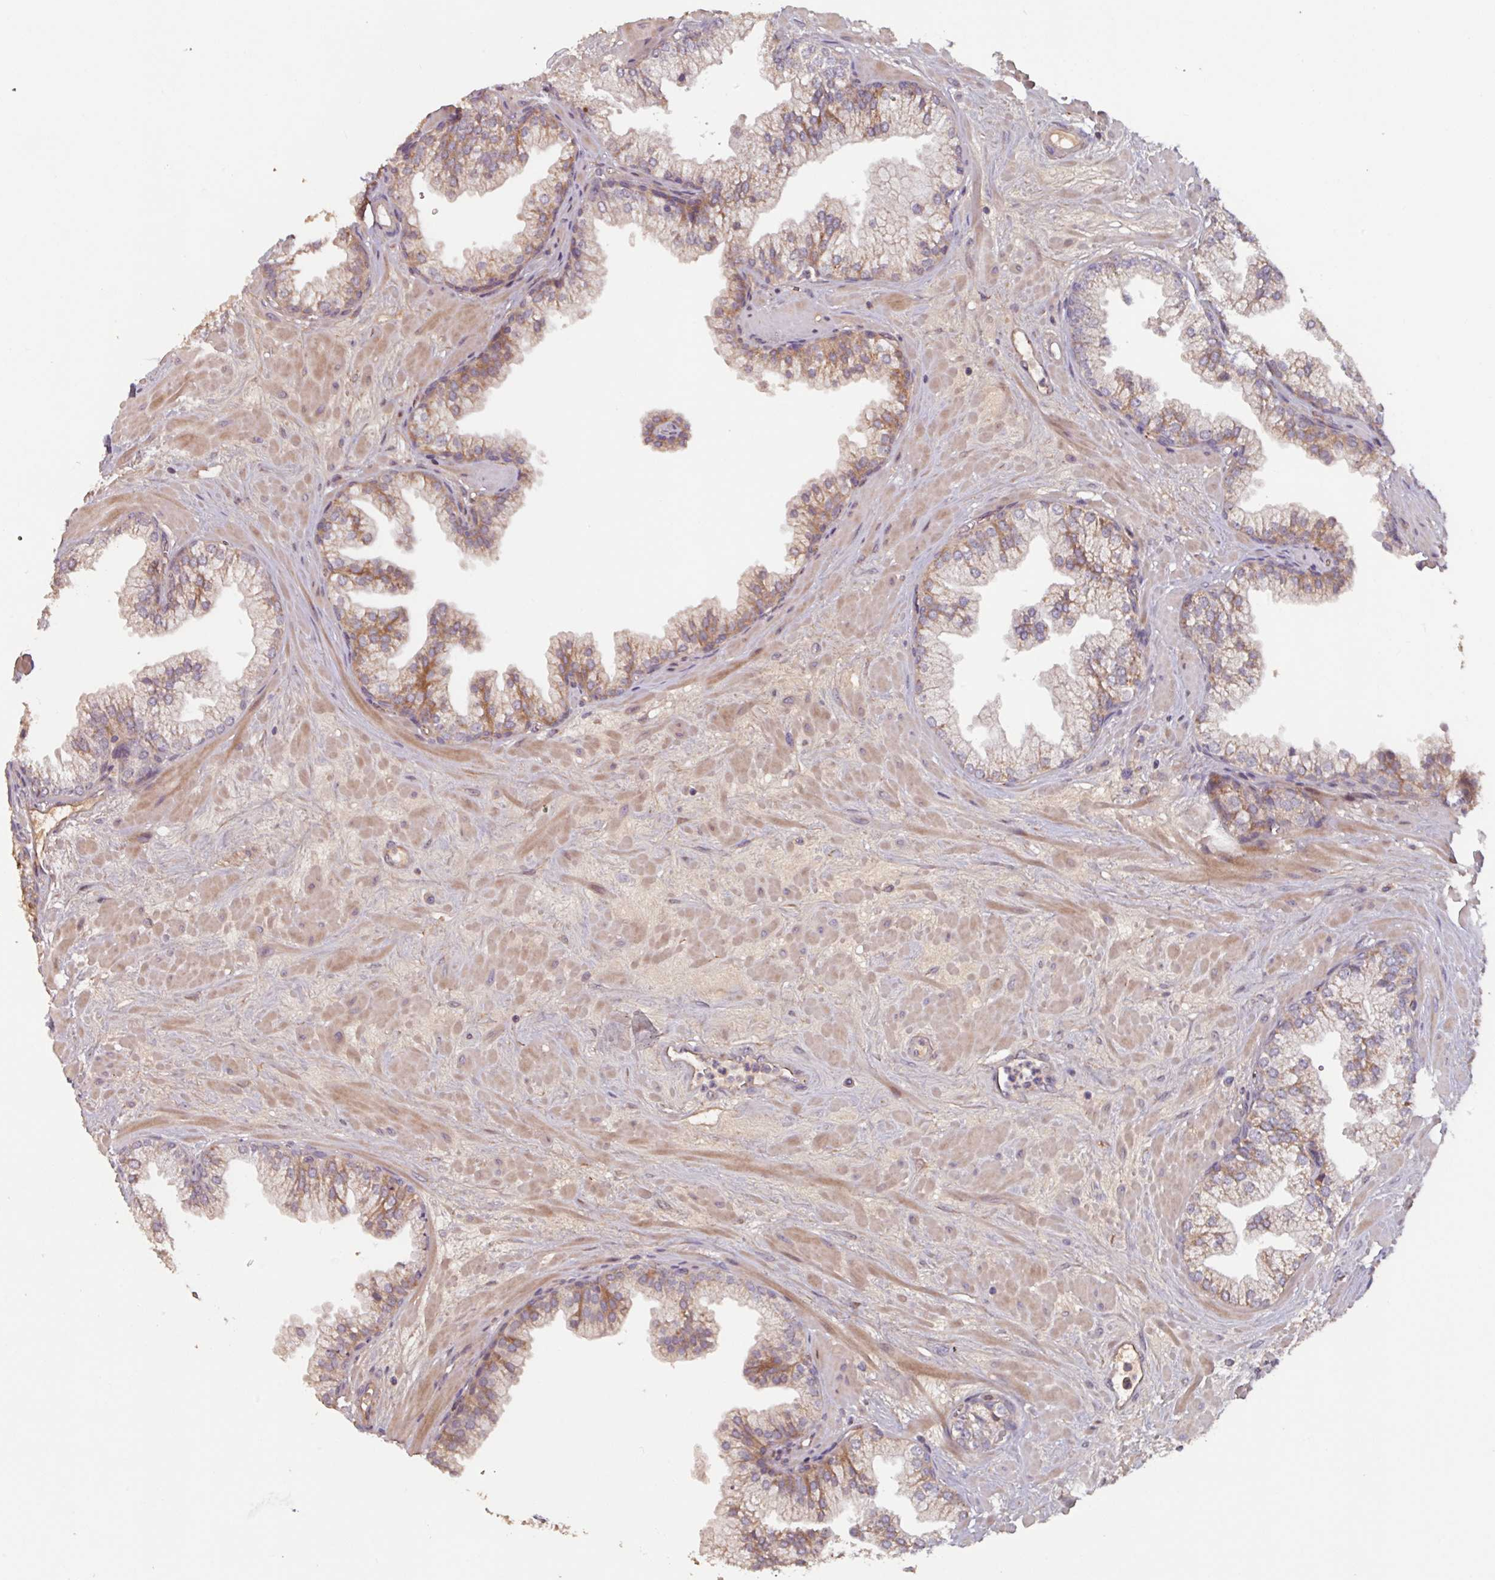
{"staining": {"intensity": "moderate", "quantity": ">75%", "location": "cytoplasmic/membranous"}, "tissue": "prostate", "cell_type": "Glandular cells", "image_type": "normal", "snomed": [{"axis": "morphology", "description": "Normal tissue, NOS"}, {"axis": "topography", "description": "Prostate"}, {"axis": "topography", "description": "Peripheral nerve tissue"}], "caption": "A high-resolution image shows IHC staining of unremarkable prostate, which demonstrates moderate cytoplasmic/membranous positivity in approximately >75% of glandular cells.", "gene": "TMEM88", "patient": {"sex": "male", "age": 61}}